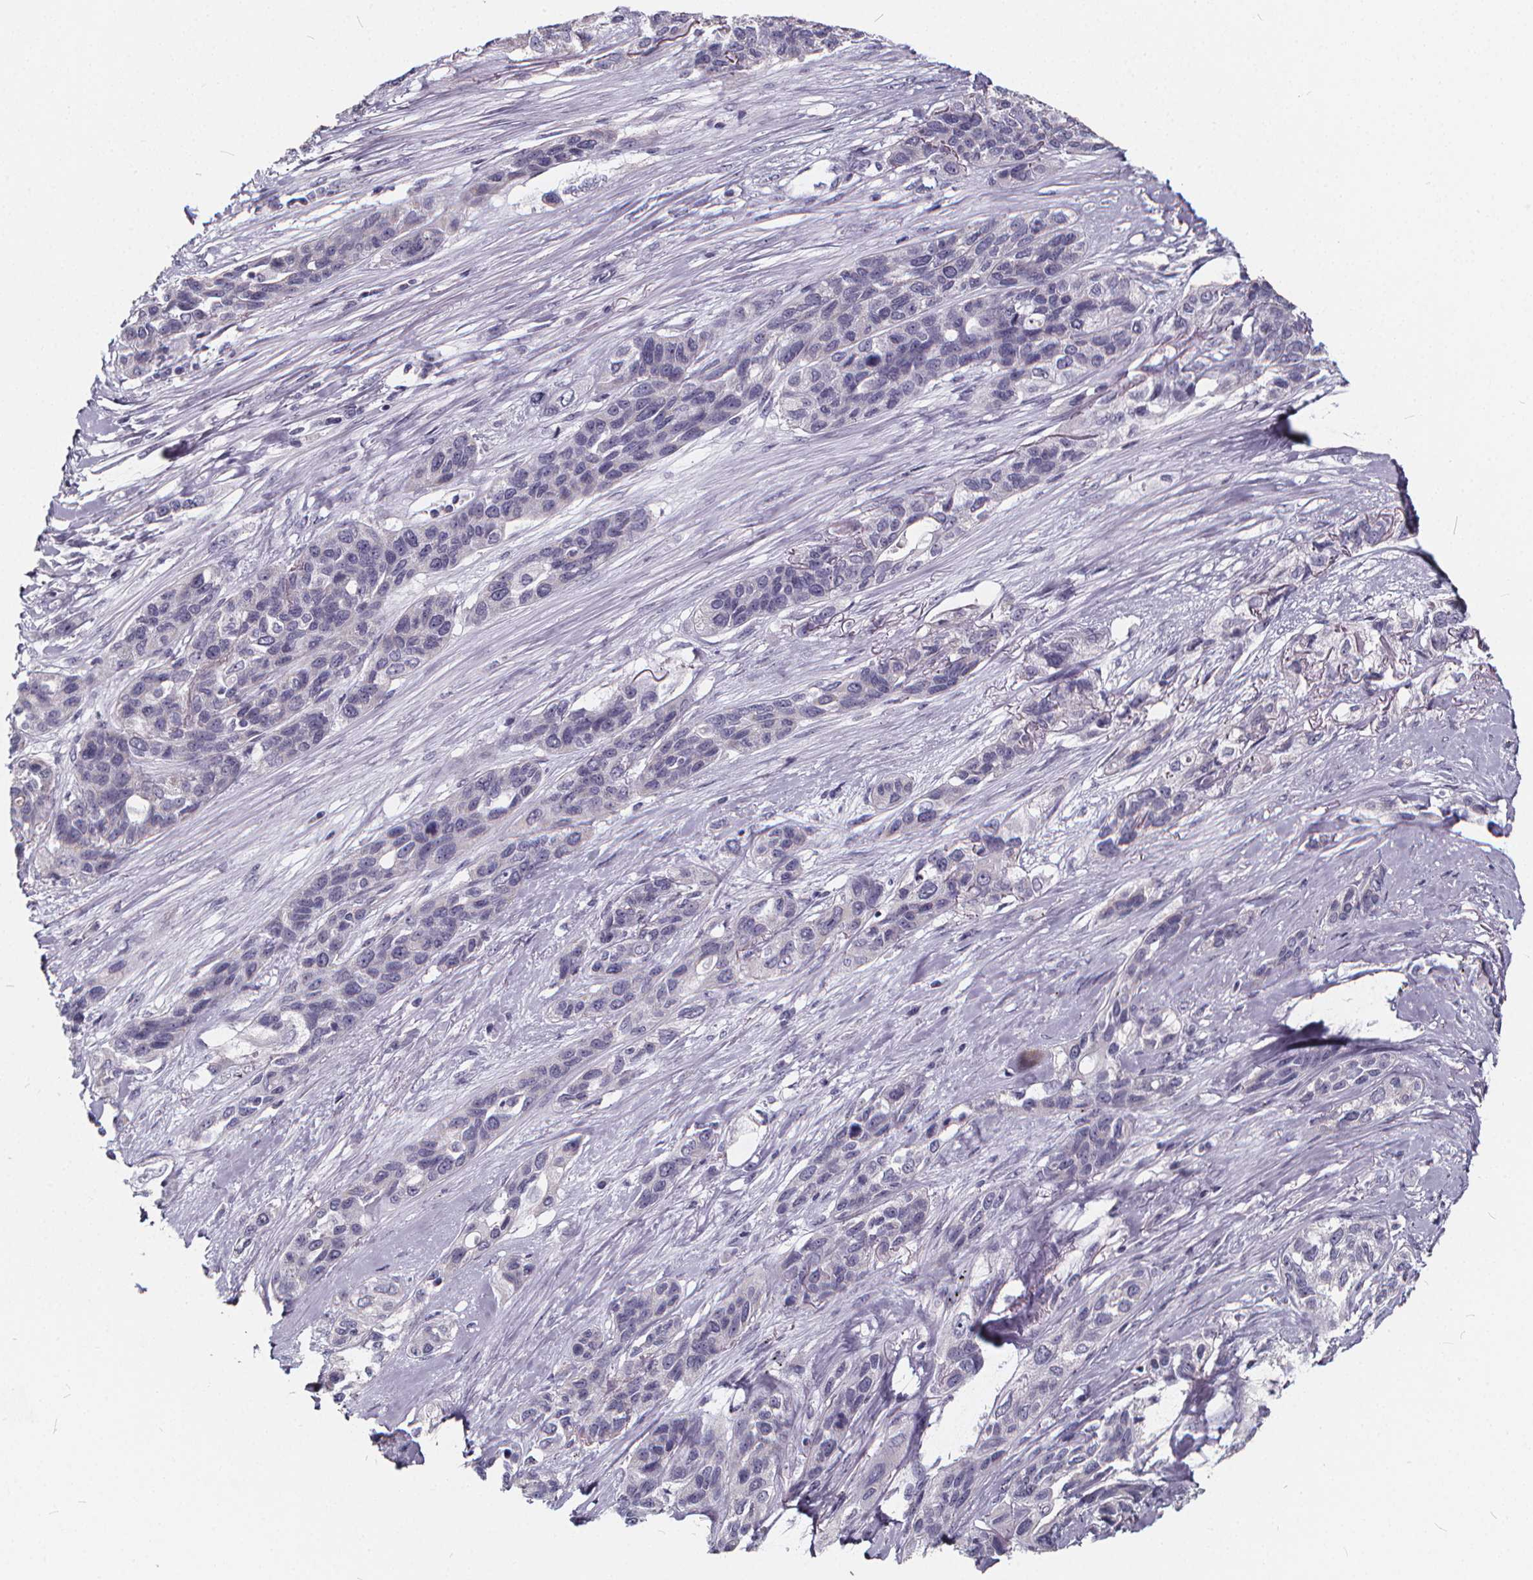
{"staining": {"intensity": "negative", "quantity": "none", "location": "none"}, "tissue": "lung cancer", "cell_type": "Tumor cells", "image_type": "cancer", "snomed": [{"axis": "morphology", "description": "Squamous cell carcinoma, NOS"}, {"axis": "topography", "description": "Lung"}], "caption": "IHC histopathology image of neoplastic tissue: squamous cell carcinoma (lung) stained with DAB exhibits no significant protein positivity in tumor cells. (DAB immunohistochemistry (IHC) with hematoxylin counter stain).", "gene": "SPEF2", "patient": {"sex": "female", "age": 70}}